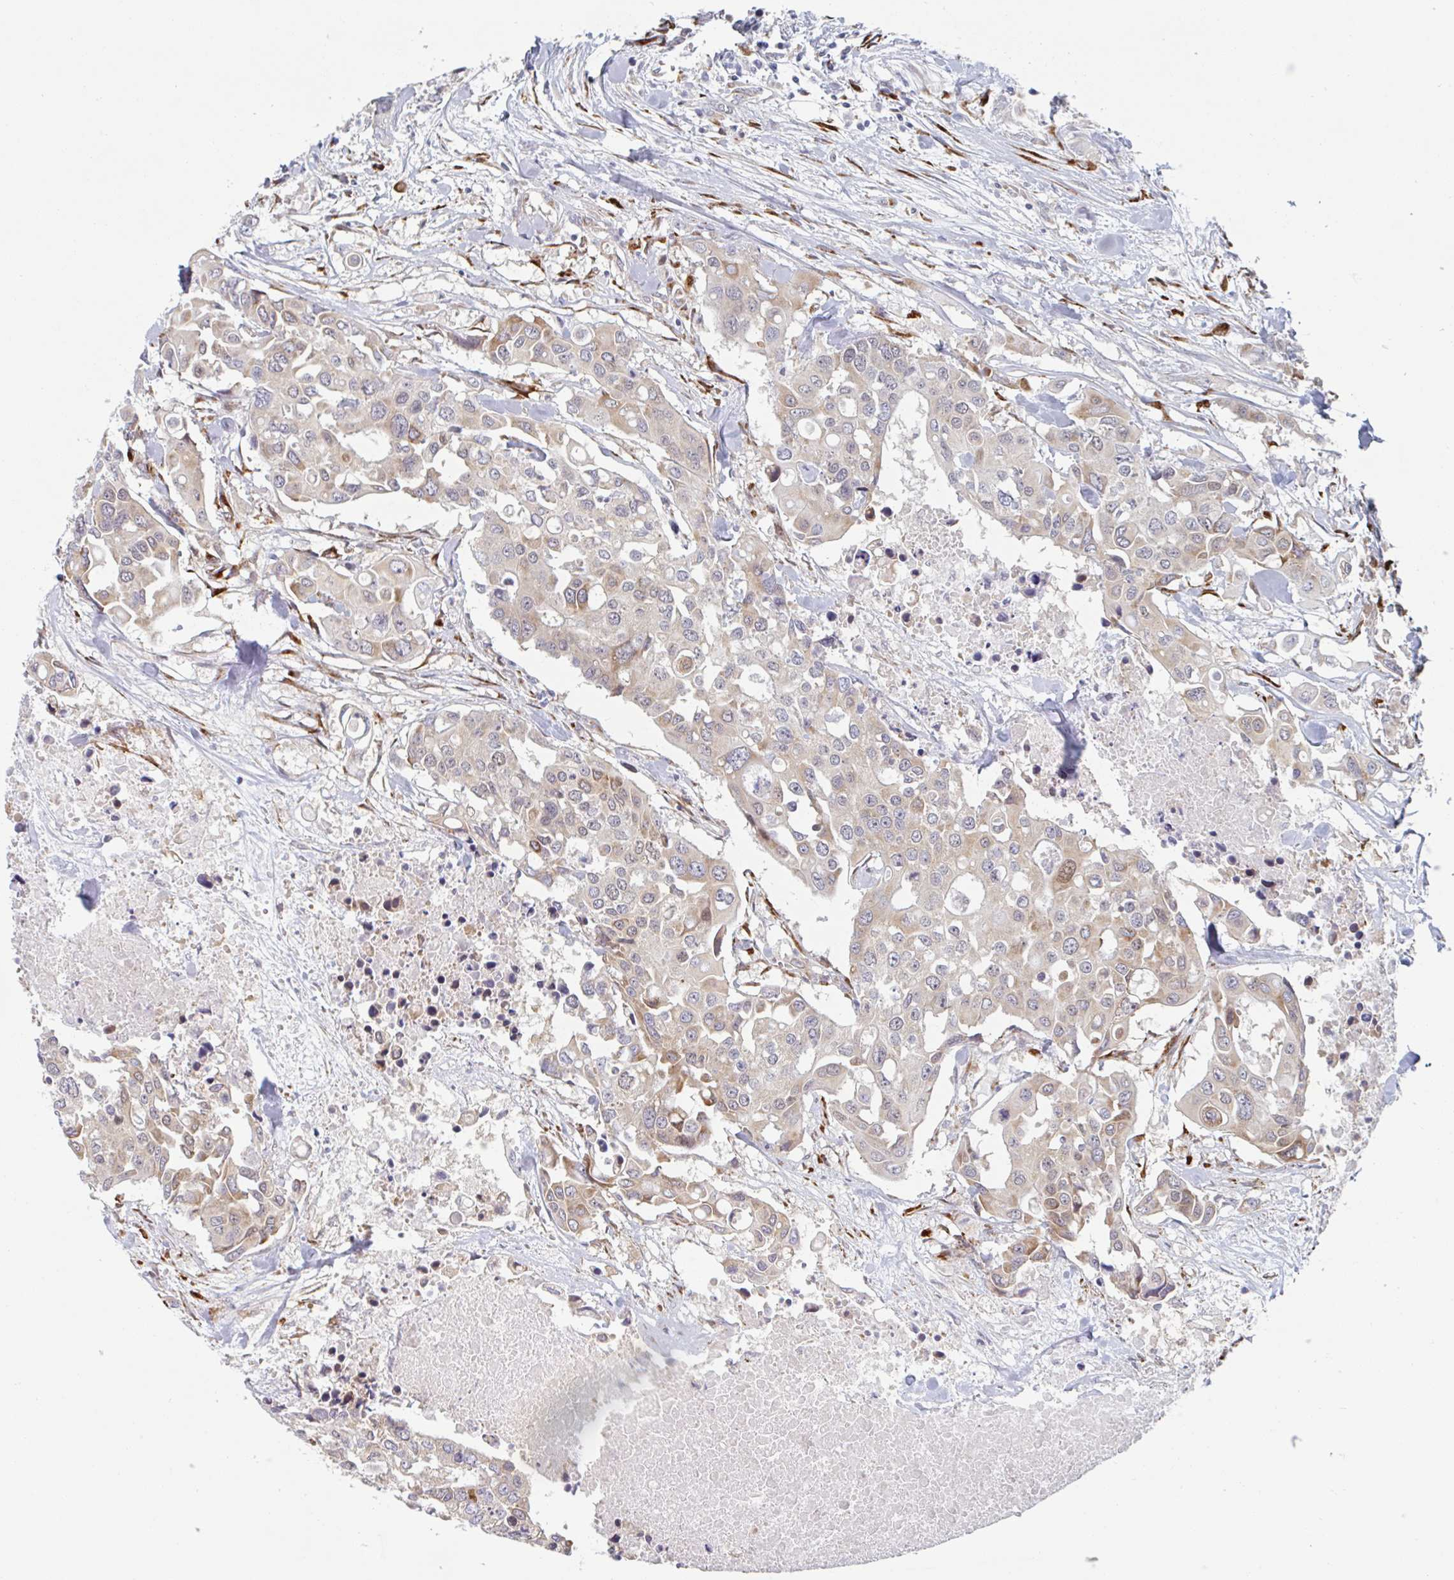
{"staining": {"intensity": "weak", "quantity": ">75%", "location": "cytoplasmic/membranous"}, "tissue": "colorectal cancer", "cell_type": "Tumor cells", "image_type": "cancer", "snomed": [{"axis": "morphology", "description": "Adenocarcinoma, NOS"}, {"axis": "topography", "description": "Colon"}], "caption": "This micrograph exhibits IHC staining of colorectal adenocarcinoma, with low weak cytoplasmic/membranous staining in about >75% of tumor cells.", "gene": "TRAPPC10", "patient": {"sex": "male", "age": 77}}